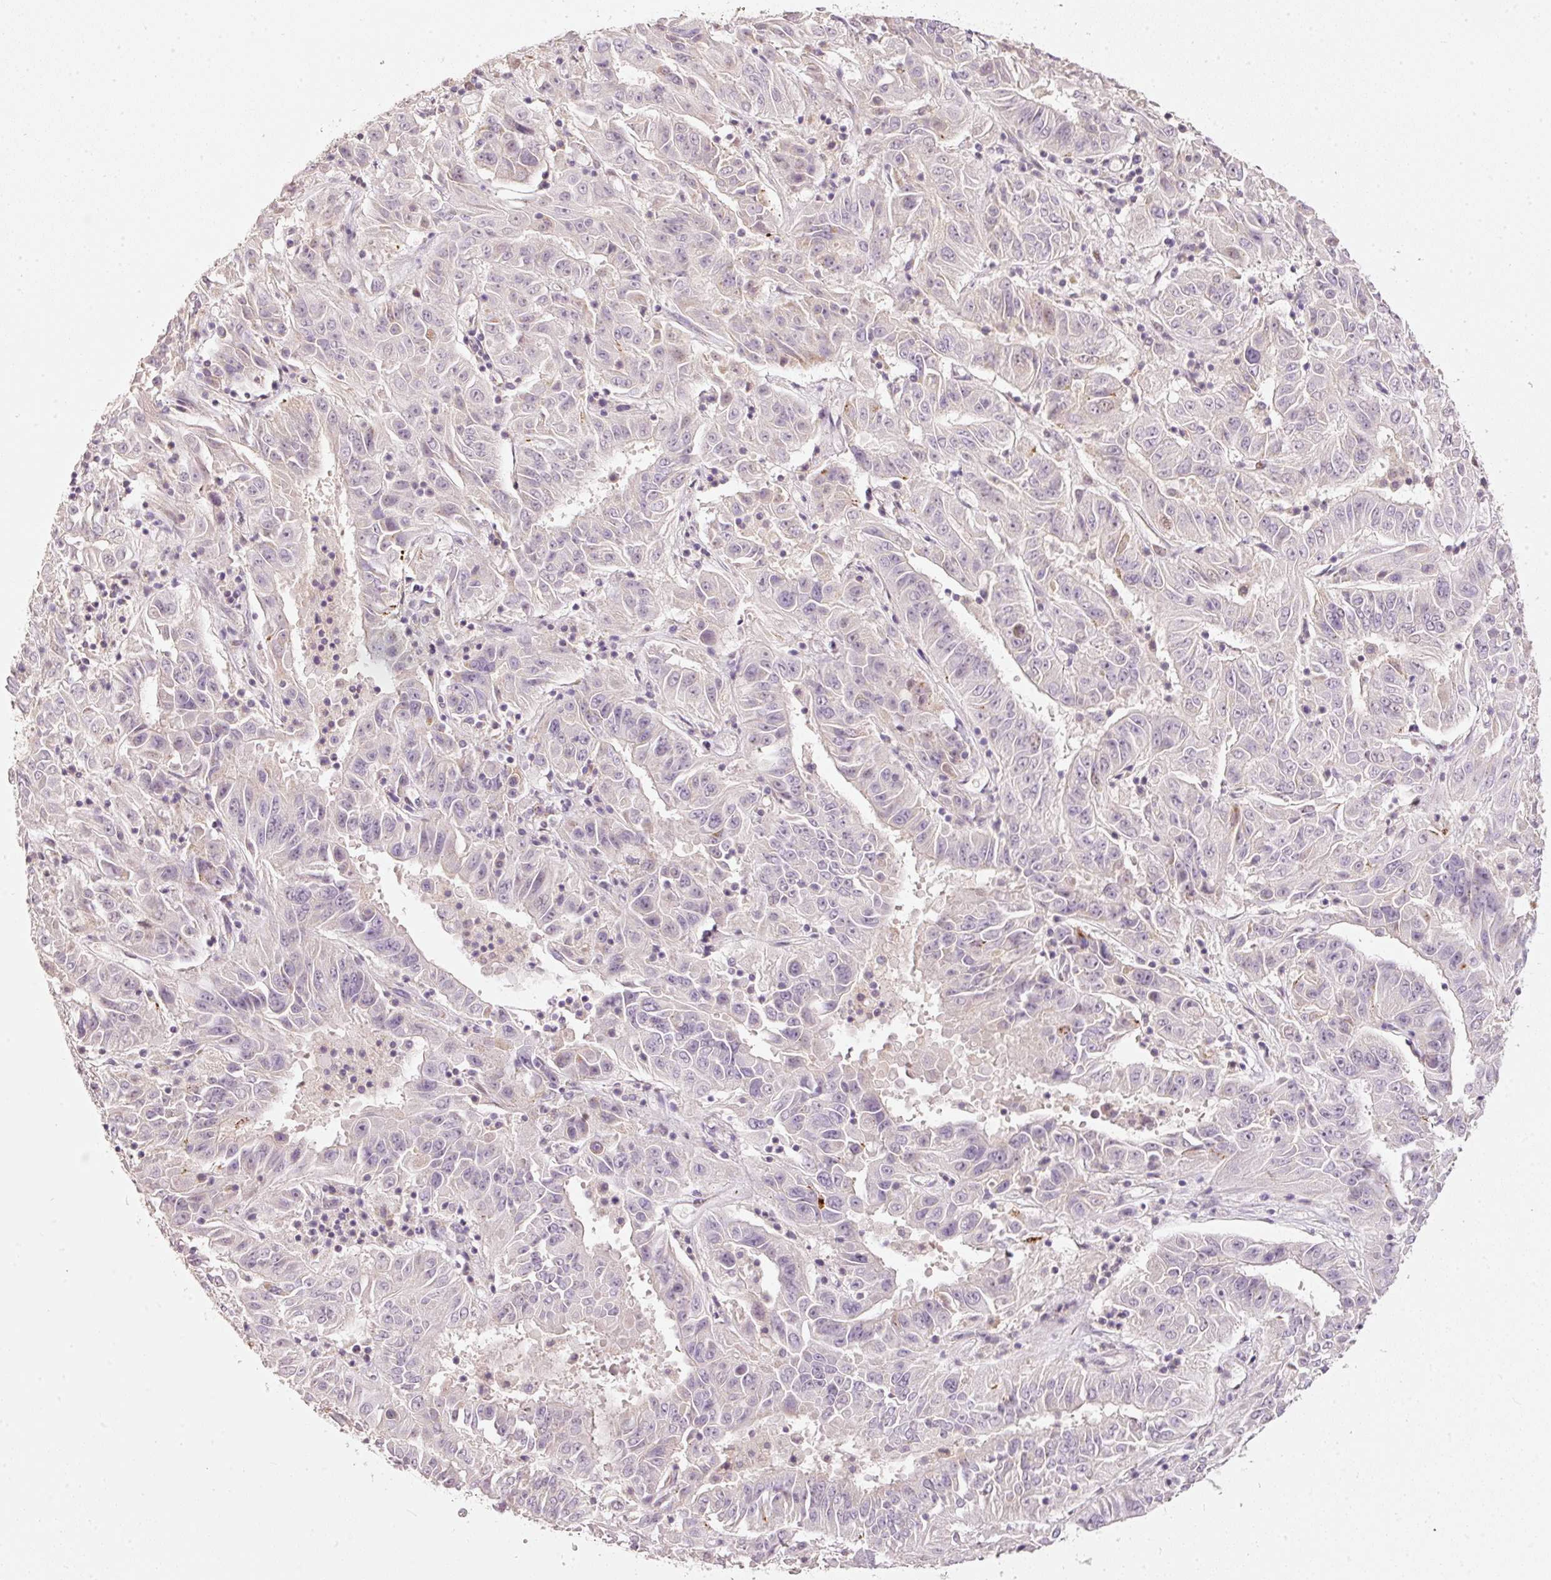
{"staining": {"intensity": "negative", "quantity": "none", "location": "none"}, "tissue": "pancreatic cancer", "cell_type": "Tumor cells", "image_type": "cancer", "snomed": [{"axis": "morphology", "description": "Adenocarcinoma, NOS"}, {"axis": "topography", "description": "Pancreas"}], "caption": "Adenocarcinoma (pancreatic) was stained to show a protein in brown. There is no significant expression in tumor cells.", "gene": "TOB2", "patient": {"sex": "male", "age": 63}}